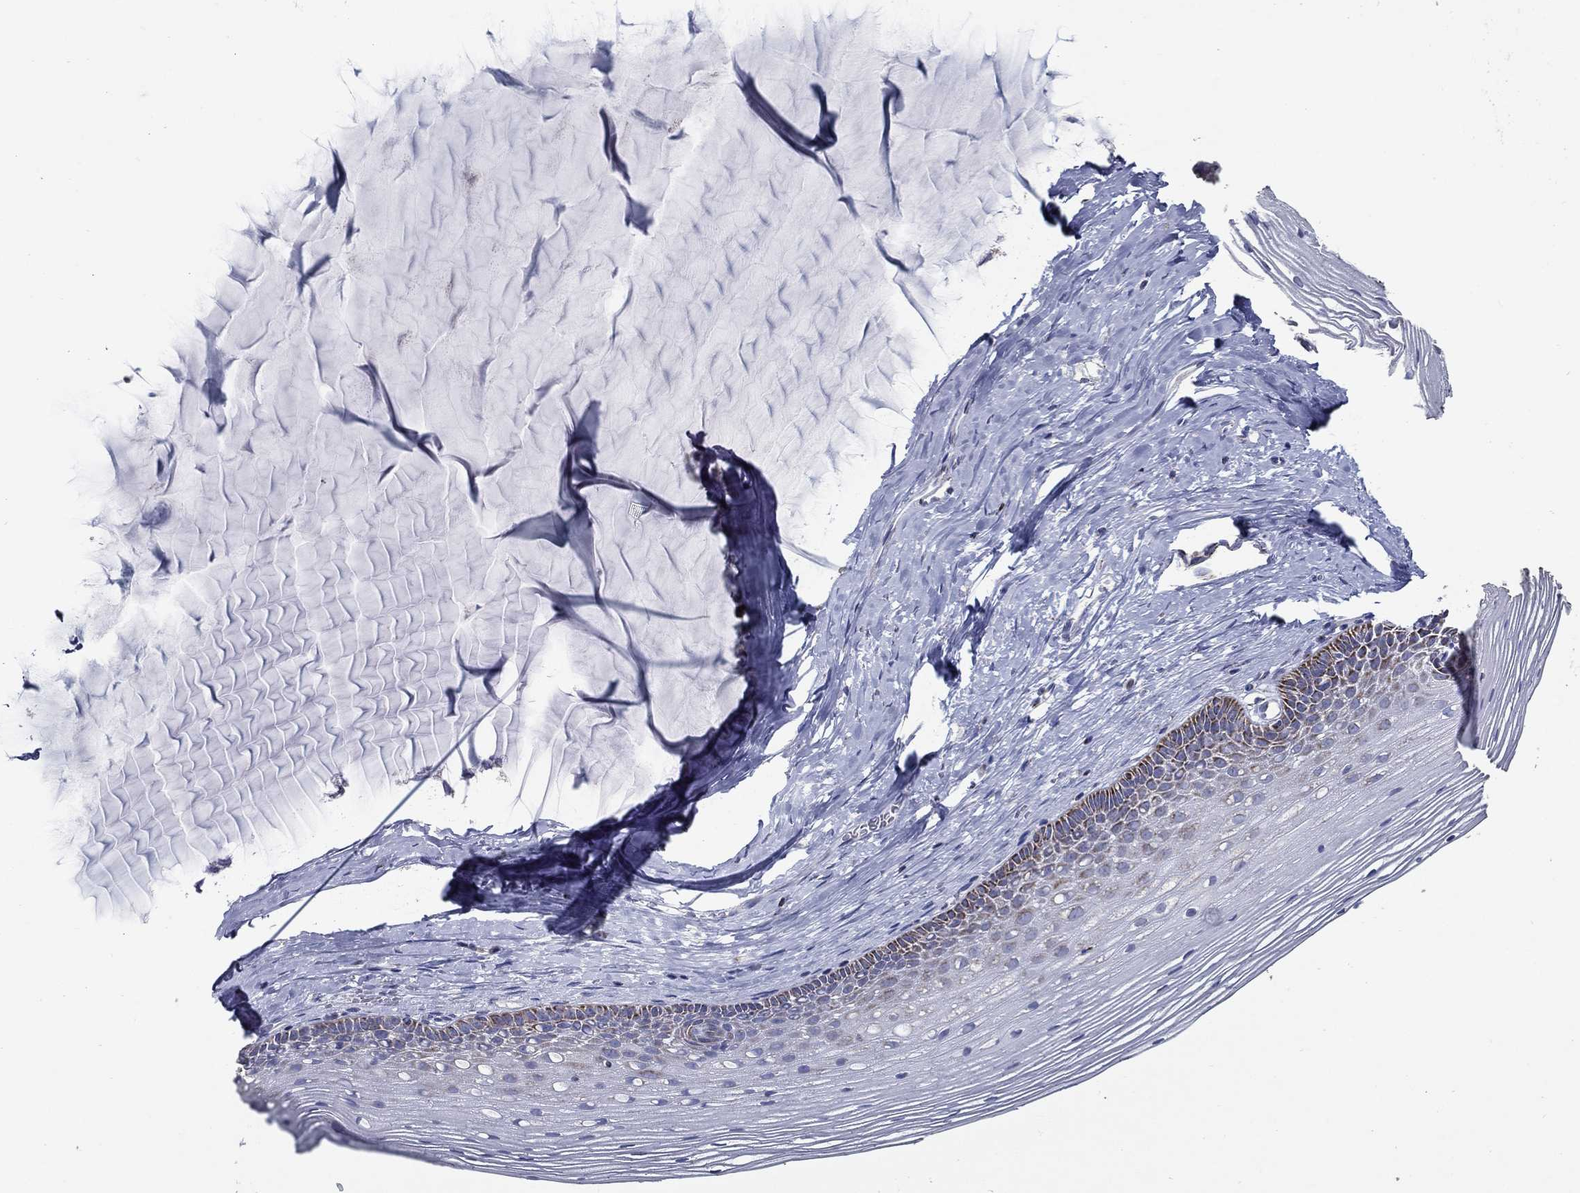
{"staining": {"intensity": "negative", "quantity": "none", "location": "none"}, "tissue": "cervix", "cell_type": "Glandular cells", "image_type": "normal", "snomed": [{"axis": "morphology", "description": "Normal tissue, NOS"}, {"axis": "topography", "description": "Cervix"}], "caption": "Immunohistochemical staining of unremarkable cervix reveals no significant expression in glandular cells.", "gene": "SFXN1", "patient": {"sex": "female", "age": 40}}